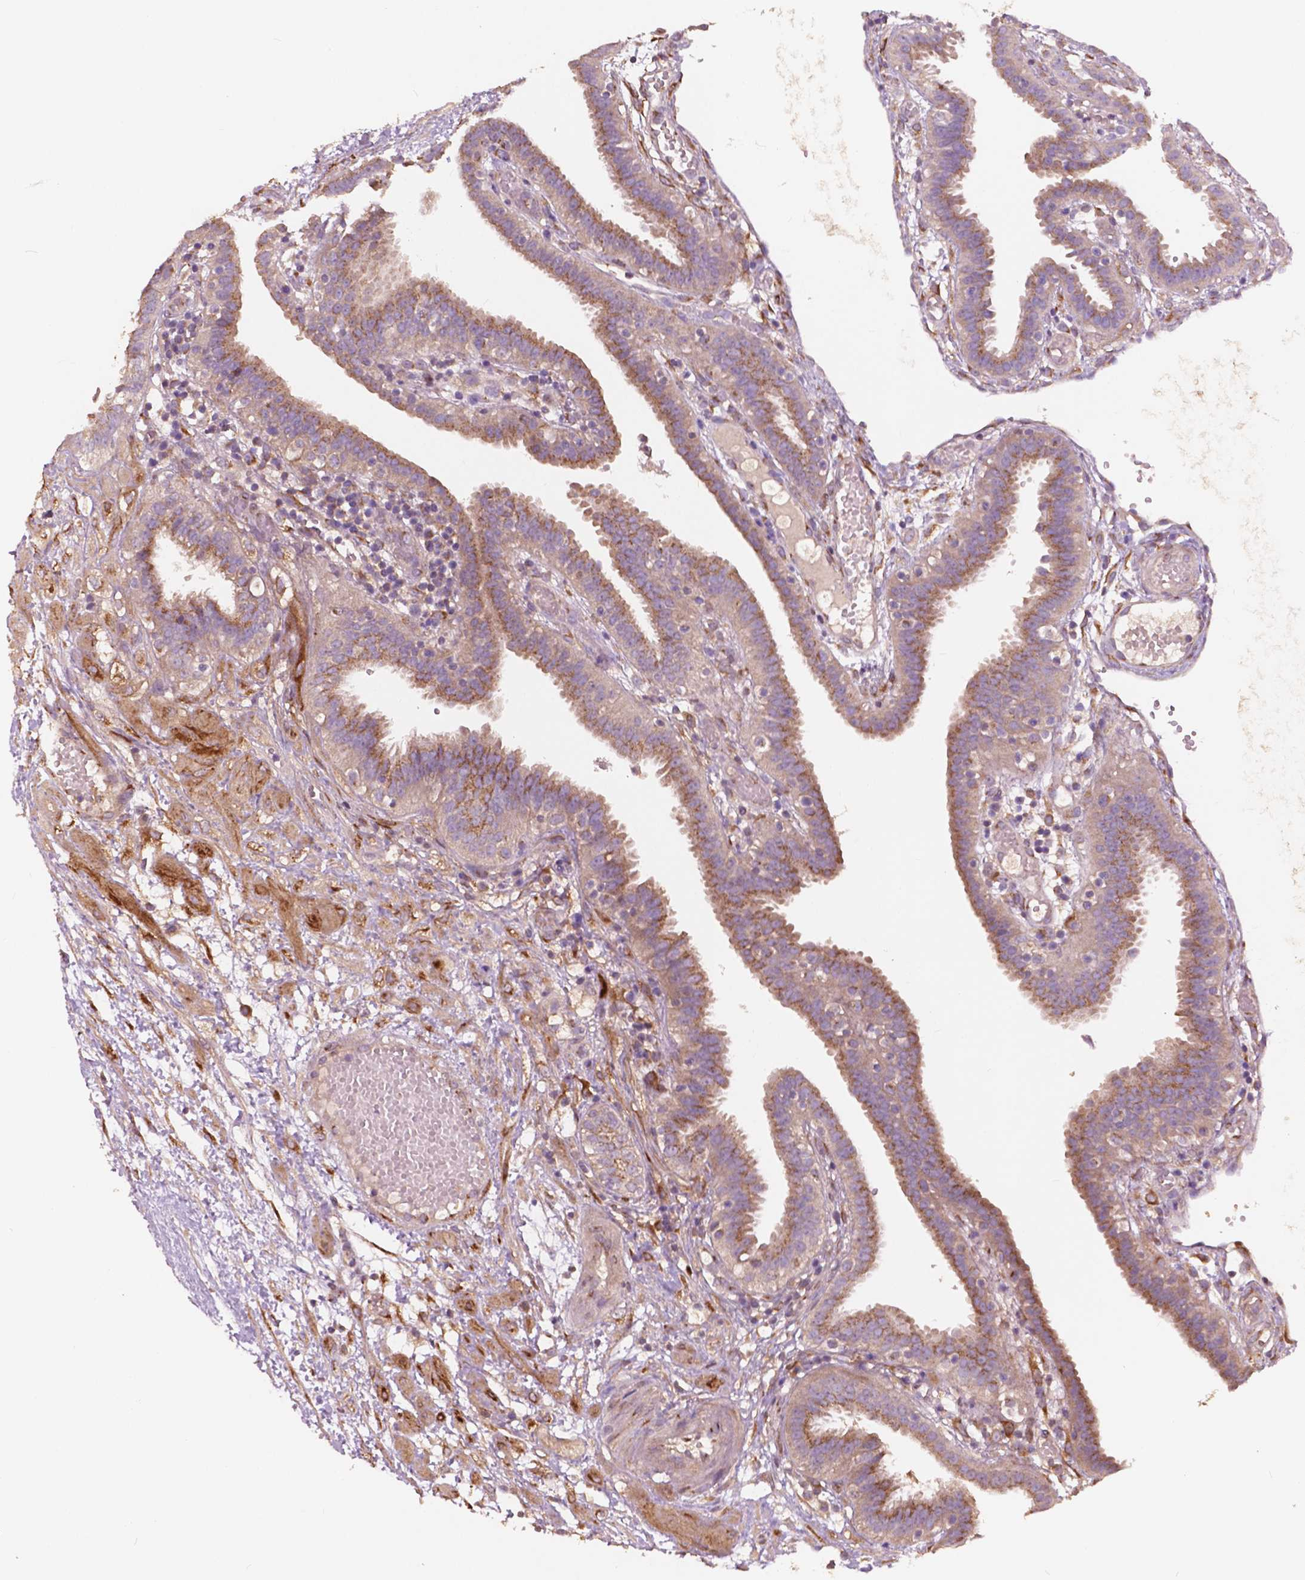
{"staining": {"intensity": "moderate", "quantity": ">75%", "location": "cytoplasmic/membranous"}, "tissue": "fallopian tube", "cell_type": "Glandular cells", "image_type": "normal", "snomed": [{"axis": "morphology", "description": "Normal tissue, NOS"}, {"axis": "topography", "description": "Fallopian tube"}], "caption": "High-power microscopy captured an immunohistochemistry micrograph of unremarkable fallopian tube, revealing moderate cytoplasmic/membranous positivity in about >75% of glandular cells.", "gene": "CHPT1", "patient": {"sex": "female", "age": 37}}